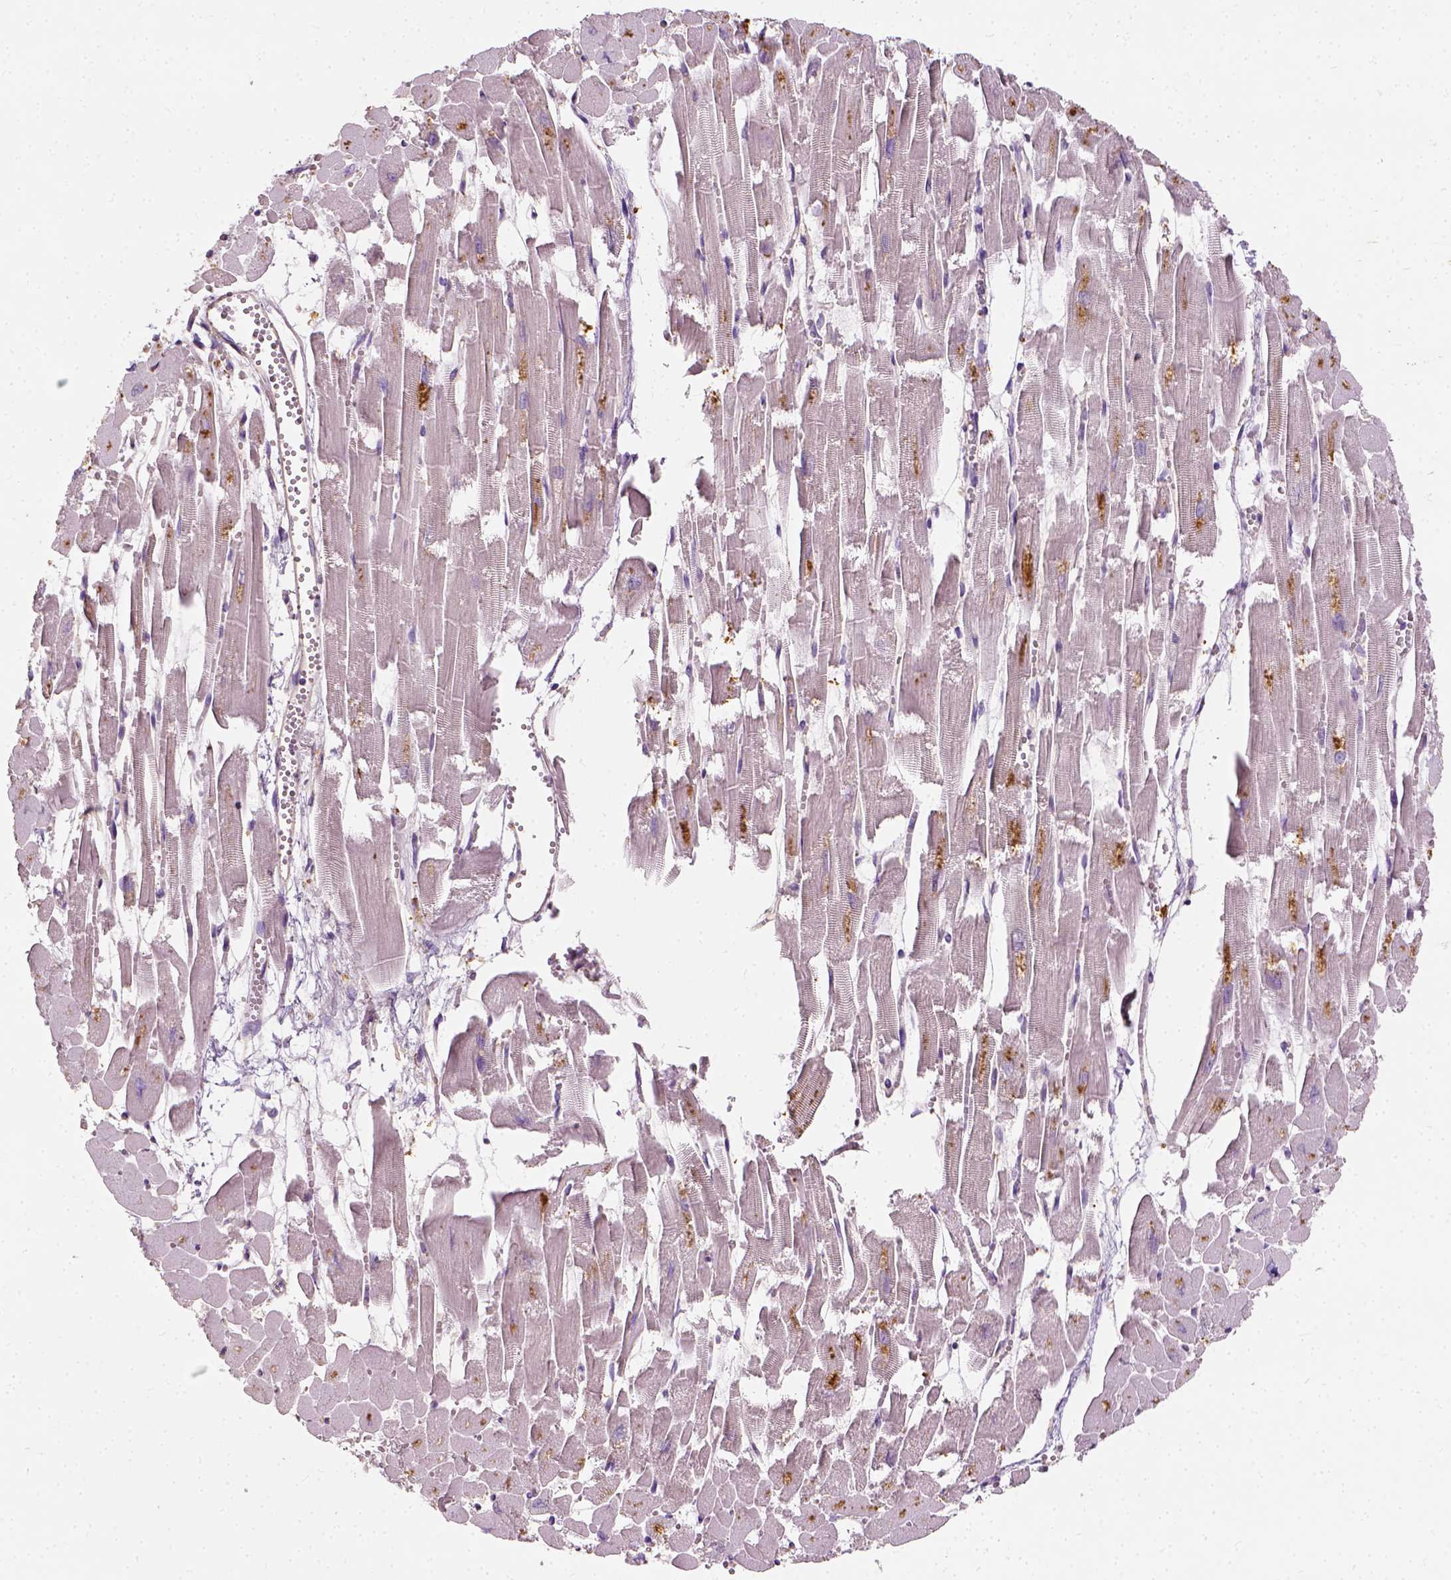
{"staining": {"intensity": "negative", "quantity": "none", "location": "none"}, "tissue": "heart muscle", "cell_type": "Cardiomyocytes", "image_type": "normal", "snomed": [{"axis": "morphology", "description": "Normal tissue, NOS"}, {"axis": "topography", "description": "Heart"}], "caption": "Micrograph shows no significant protein expression in cardiomyocytes of unremarkable heart muscle. (DAB immunohistochemistry with hematoxylin counter stain).", "gene": "DHCR24", "patient": {"sex": "female", "age": 52}}